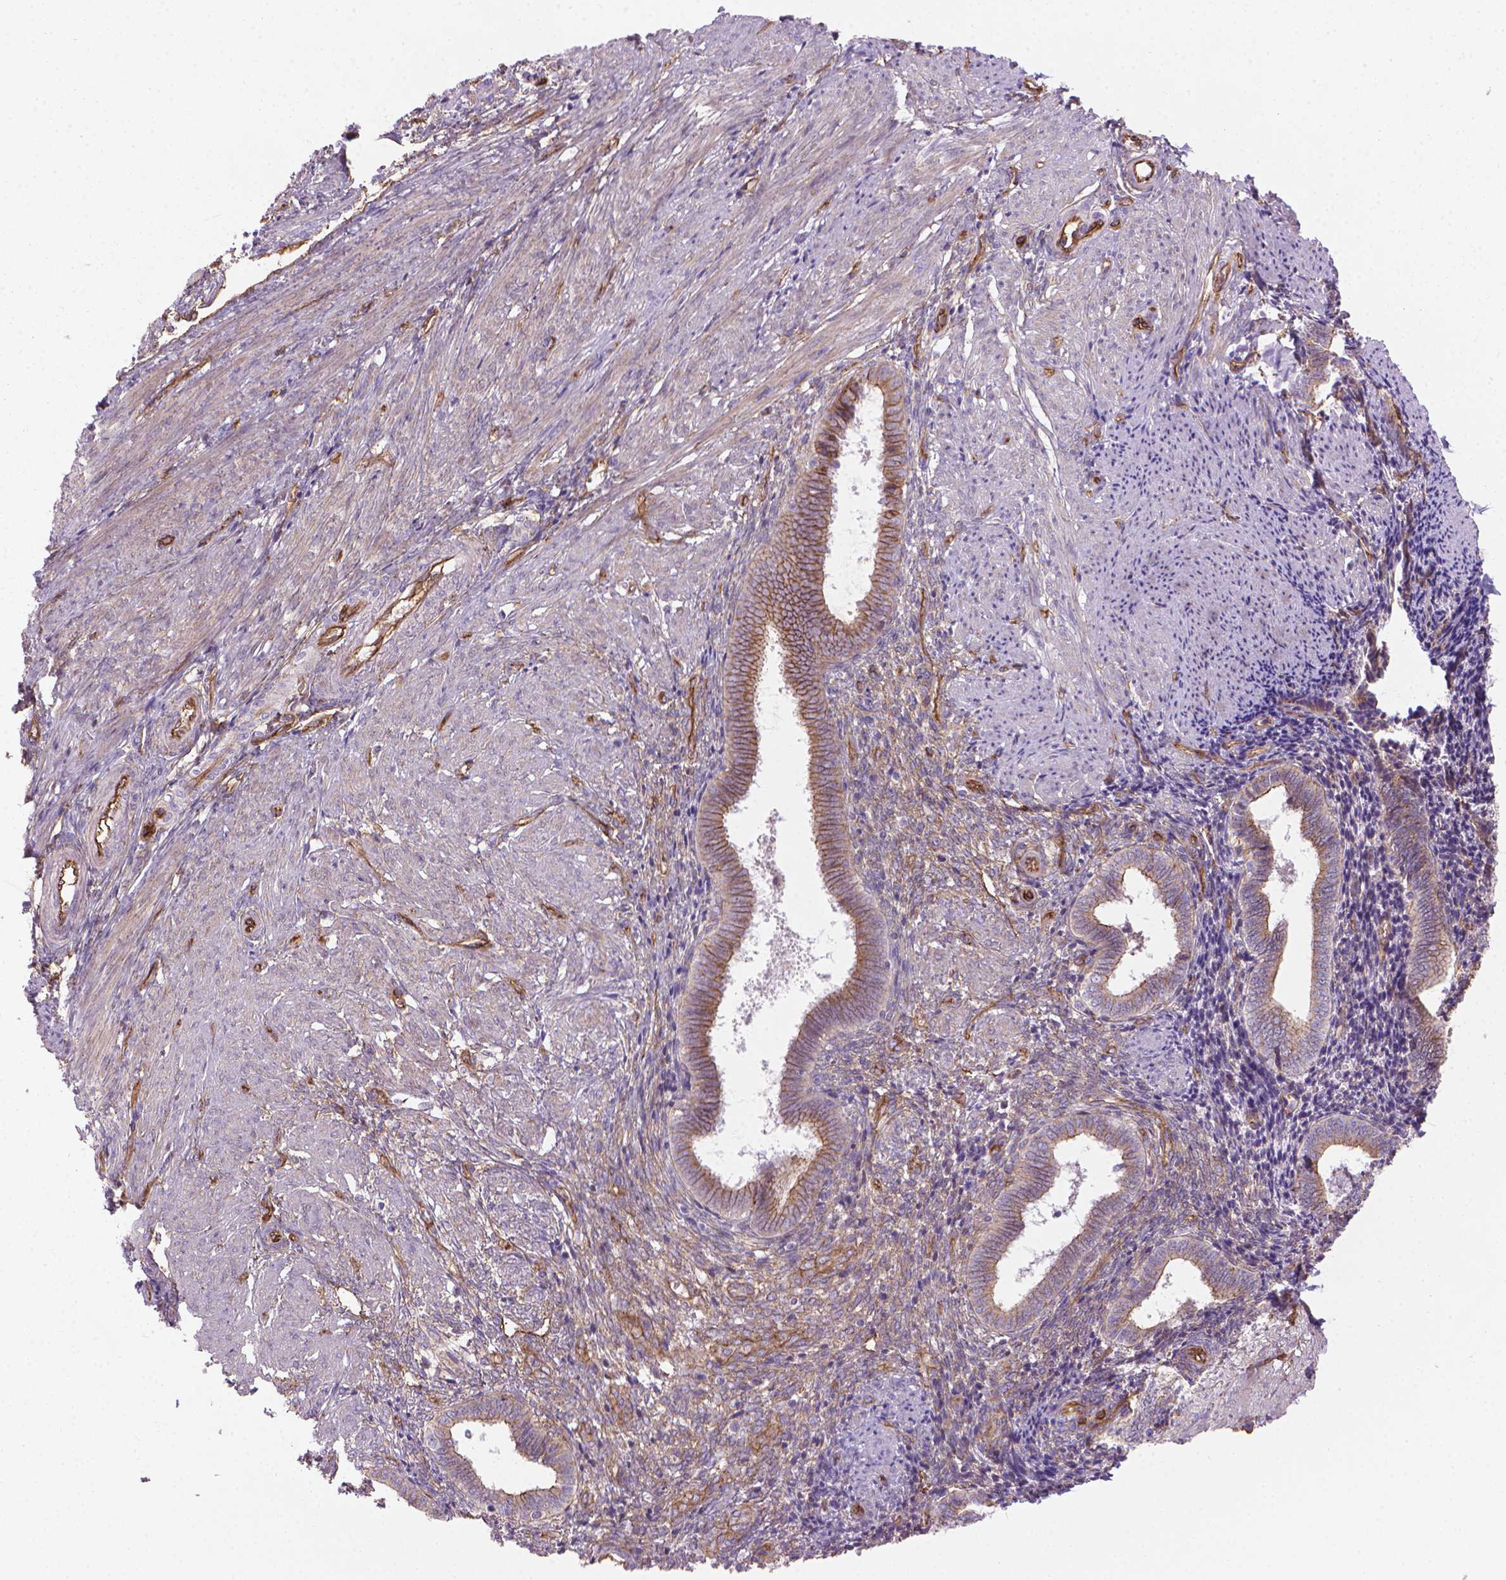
{"staining": {"intensity": "negative", "quantity": "none", "location": "none"}, "tissue": "endometrium", "cell_type": "Cells in endometrial stroma", "image_type": "normal", "snomed": [{"axis": "morphology", "description": "Normal tissue, NOS"}, {"axis": "topography", "description": "Endometrium"}], "caption": "The photomicrograph reveals no significant expression in cells in endometrial stroma of endometrium.", "gene": "TENT5A", "patient": {"sex": "female", "age": 42}}